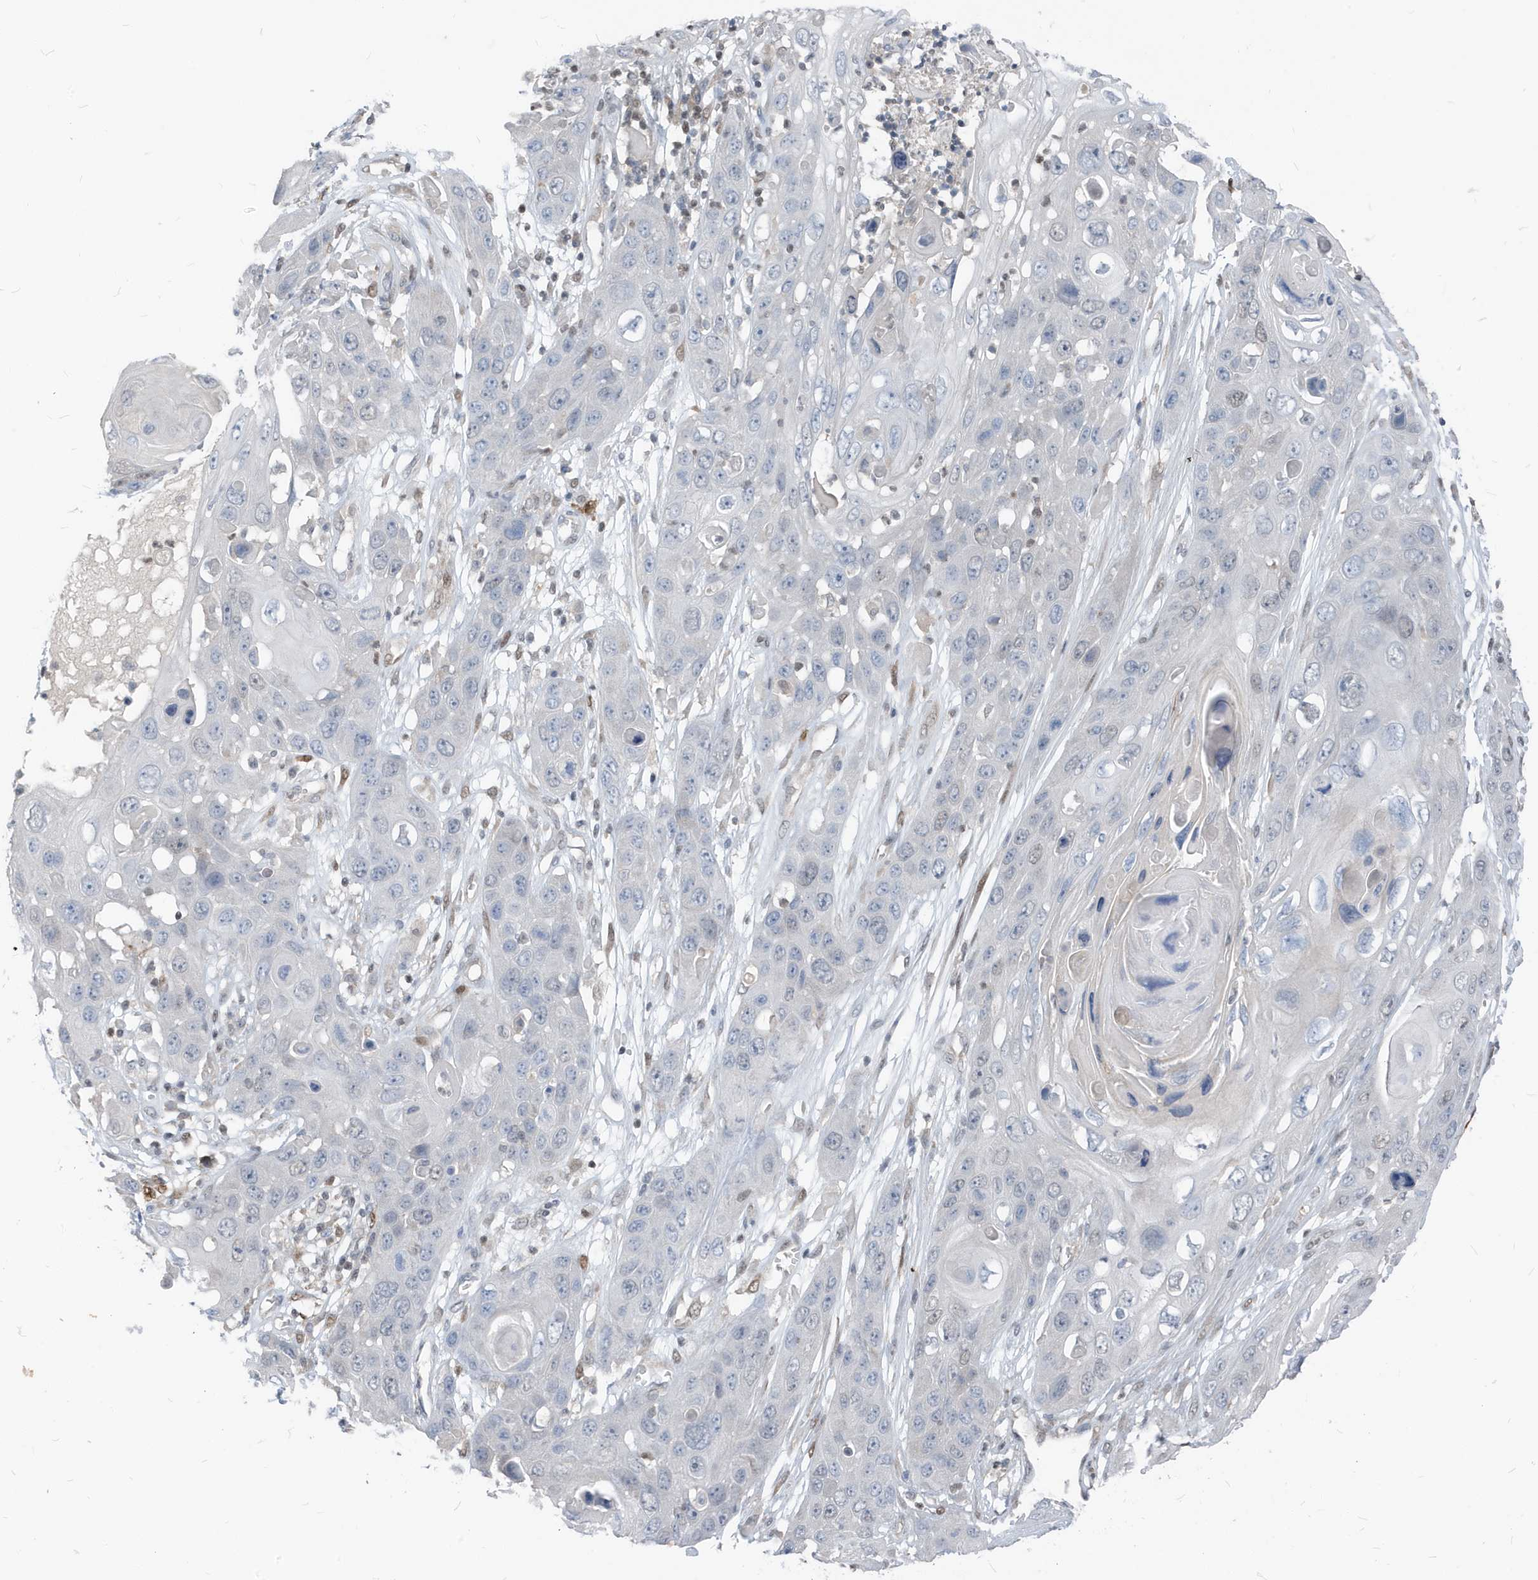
{"staining": {"intensity": "negative", "quantity": "none", "location": "none"}, "tissue": "skin cancer", "cell_type": "Tumor cells", "image_type": "cancer", "snomed": [{"axis": "morphology", "description": "Squamous cell carcinoma, NOS"}, {"axis": "topography", "description": "Skin"}], "caption": "A high-resolution micrograph shows immunohistochemistry (IHC) staining of skin squamous cell carcinoma, which displays no significant positivity in tumor cells.", "gene": "NCOA7", "patient": {"sex": "male", "age": 55}}